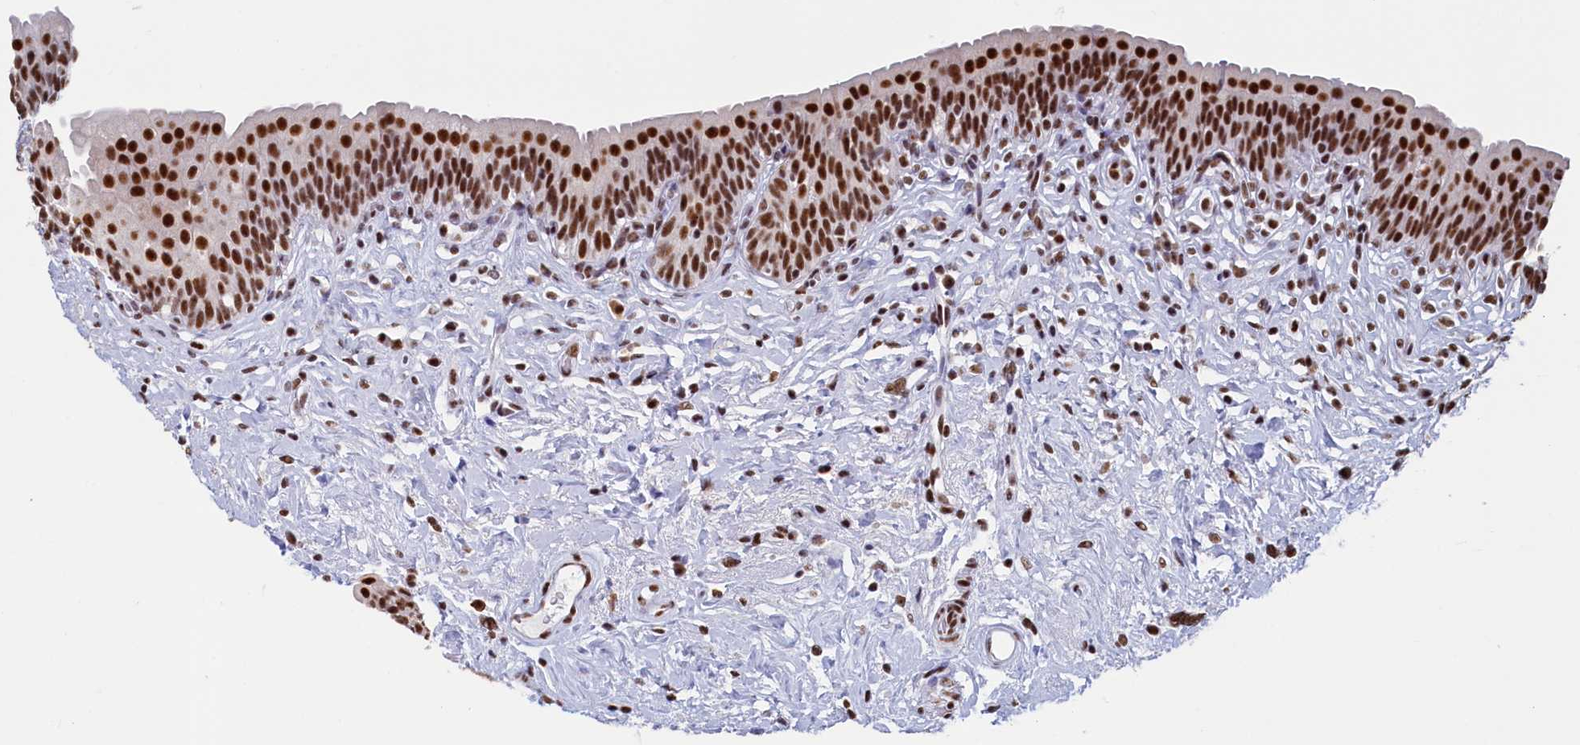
{"staining": {"intensity": "strong", "quantity": ">75%", "location": "nuclear"}, "tissue": "urinary bladder", "cell_type": "Urothelial cells", "image_type": "normal", "snomed": [{"axis": "morphology", "description": "Normal tissue, NOS"}, {"axis": "topography", "description": "Urinary bladder"}], "caption": "This micrograph demonstrates IHC staining of benign human urinary bladder, with high strong nuclear positivity in approximately >75% of urothelial cells.", "gene": "MOSPD3", "patient": {"sex": "male", "age": 83}}